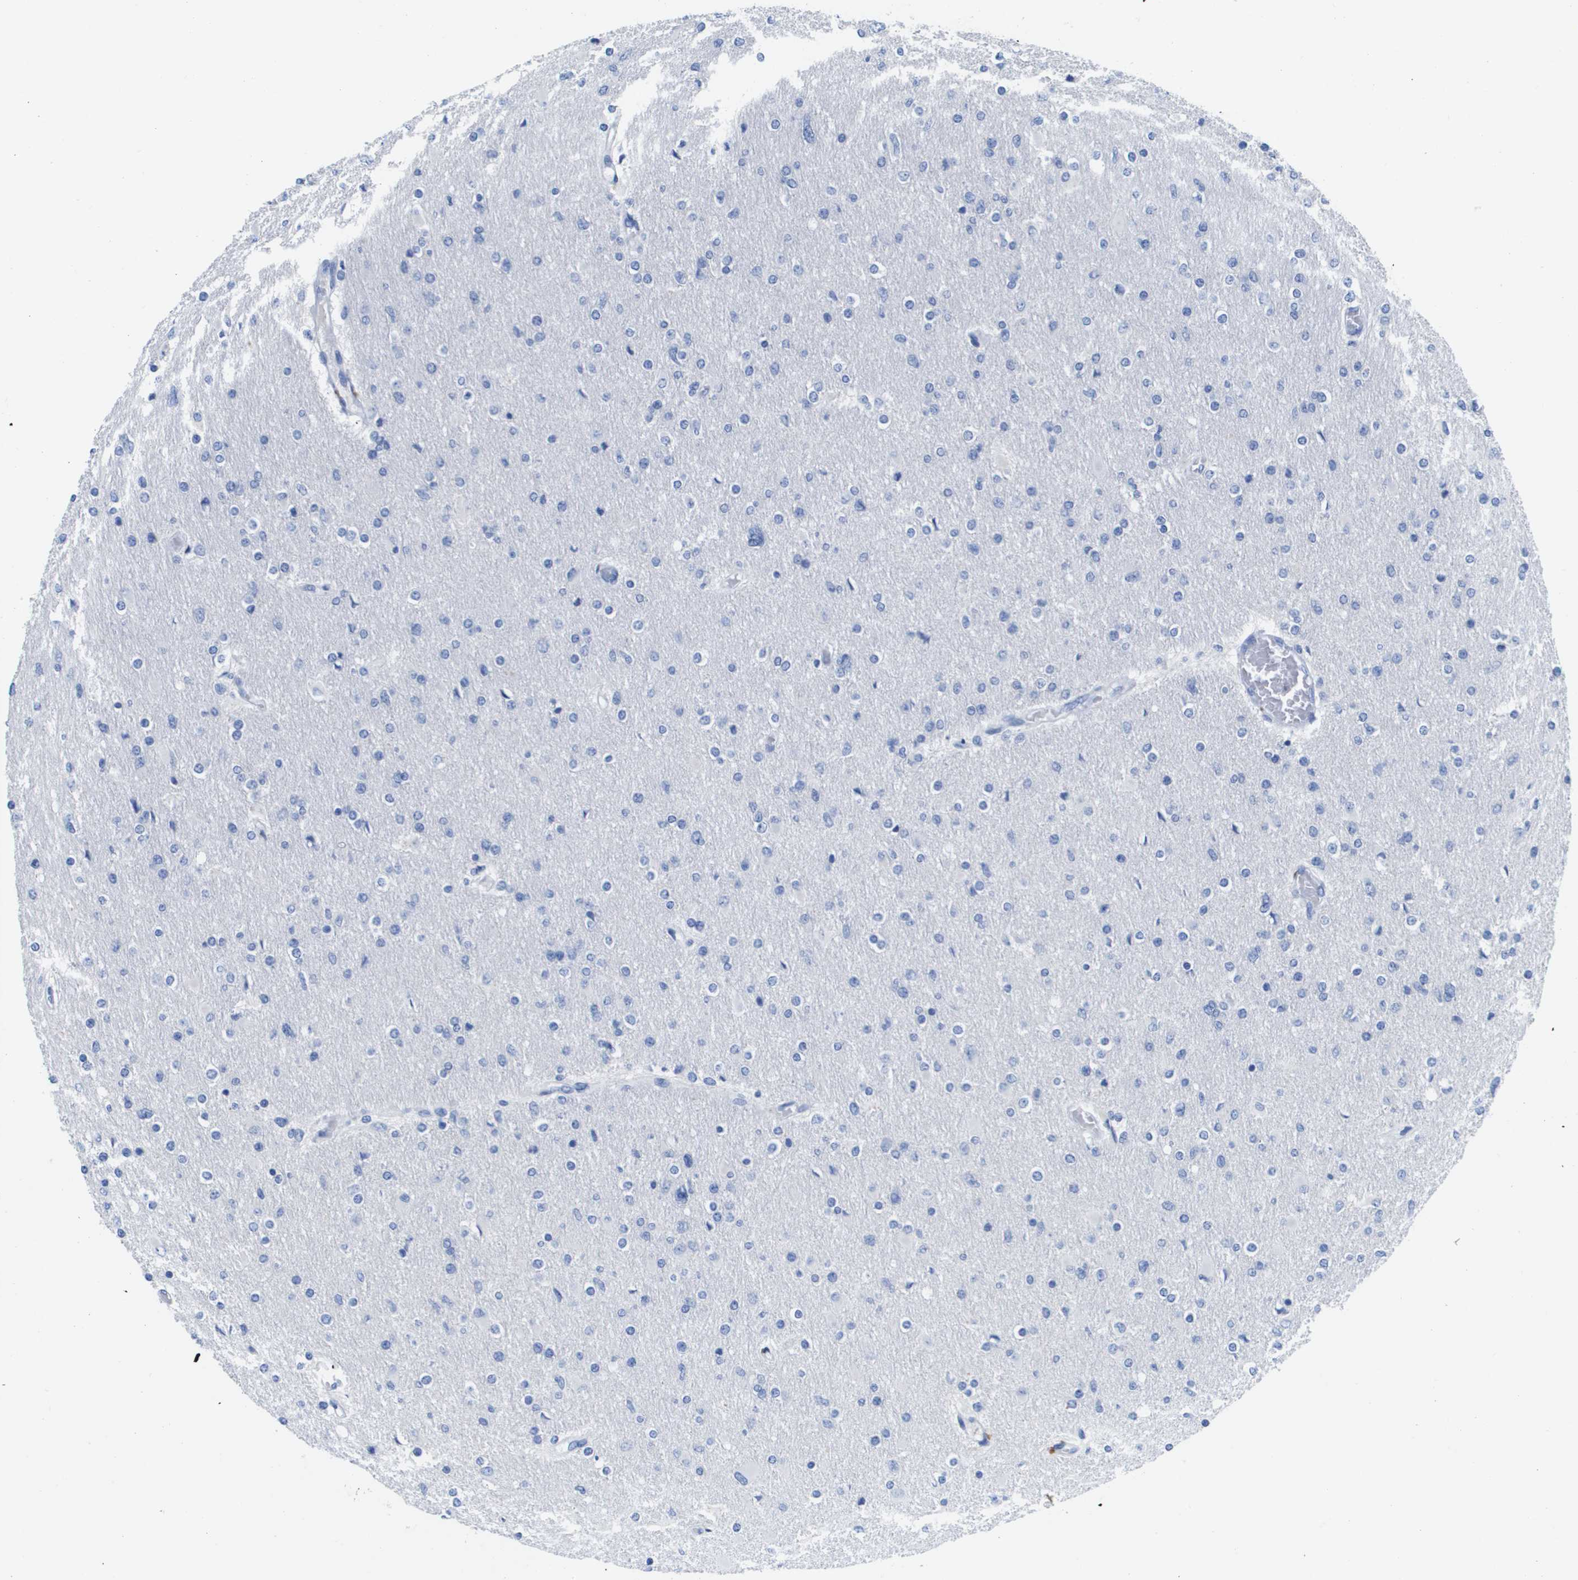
{"staining": {"intensity": "negative", "quantity": "none", "location": "none"}, "tissue": "glioma", "cell_type": "Tumor cells", "image_type": "cancer", "snomed": [{"axis": "morphology", "description": "Glioma, malignant, High grade"}, {"axis": "topography", "description": "Cerebral cortex"}], "caption": "Immunohistochemistry micrograph of malignant glioma (high-grade) stained for a protein (brown), which shows no expression in tumor cells.", "gene": "MS4A1", "patient": {"sex": "female", "age": 36}}